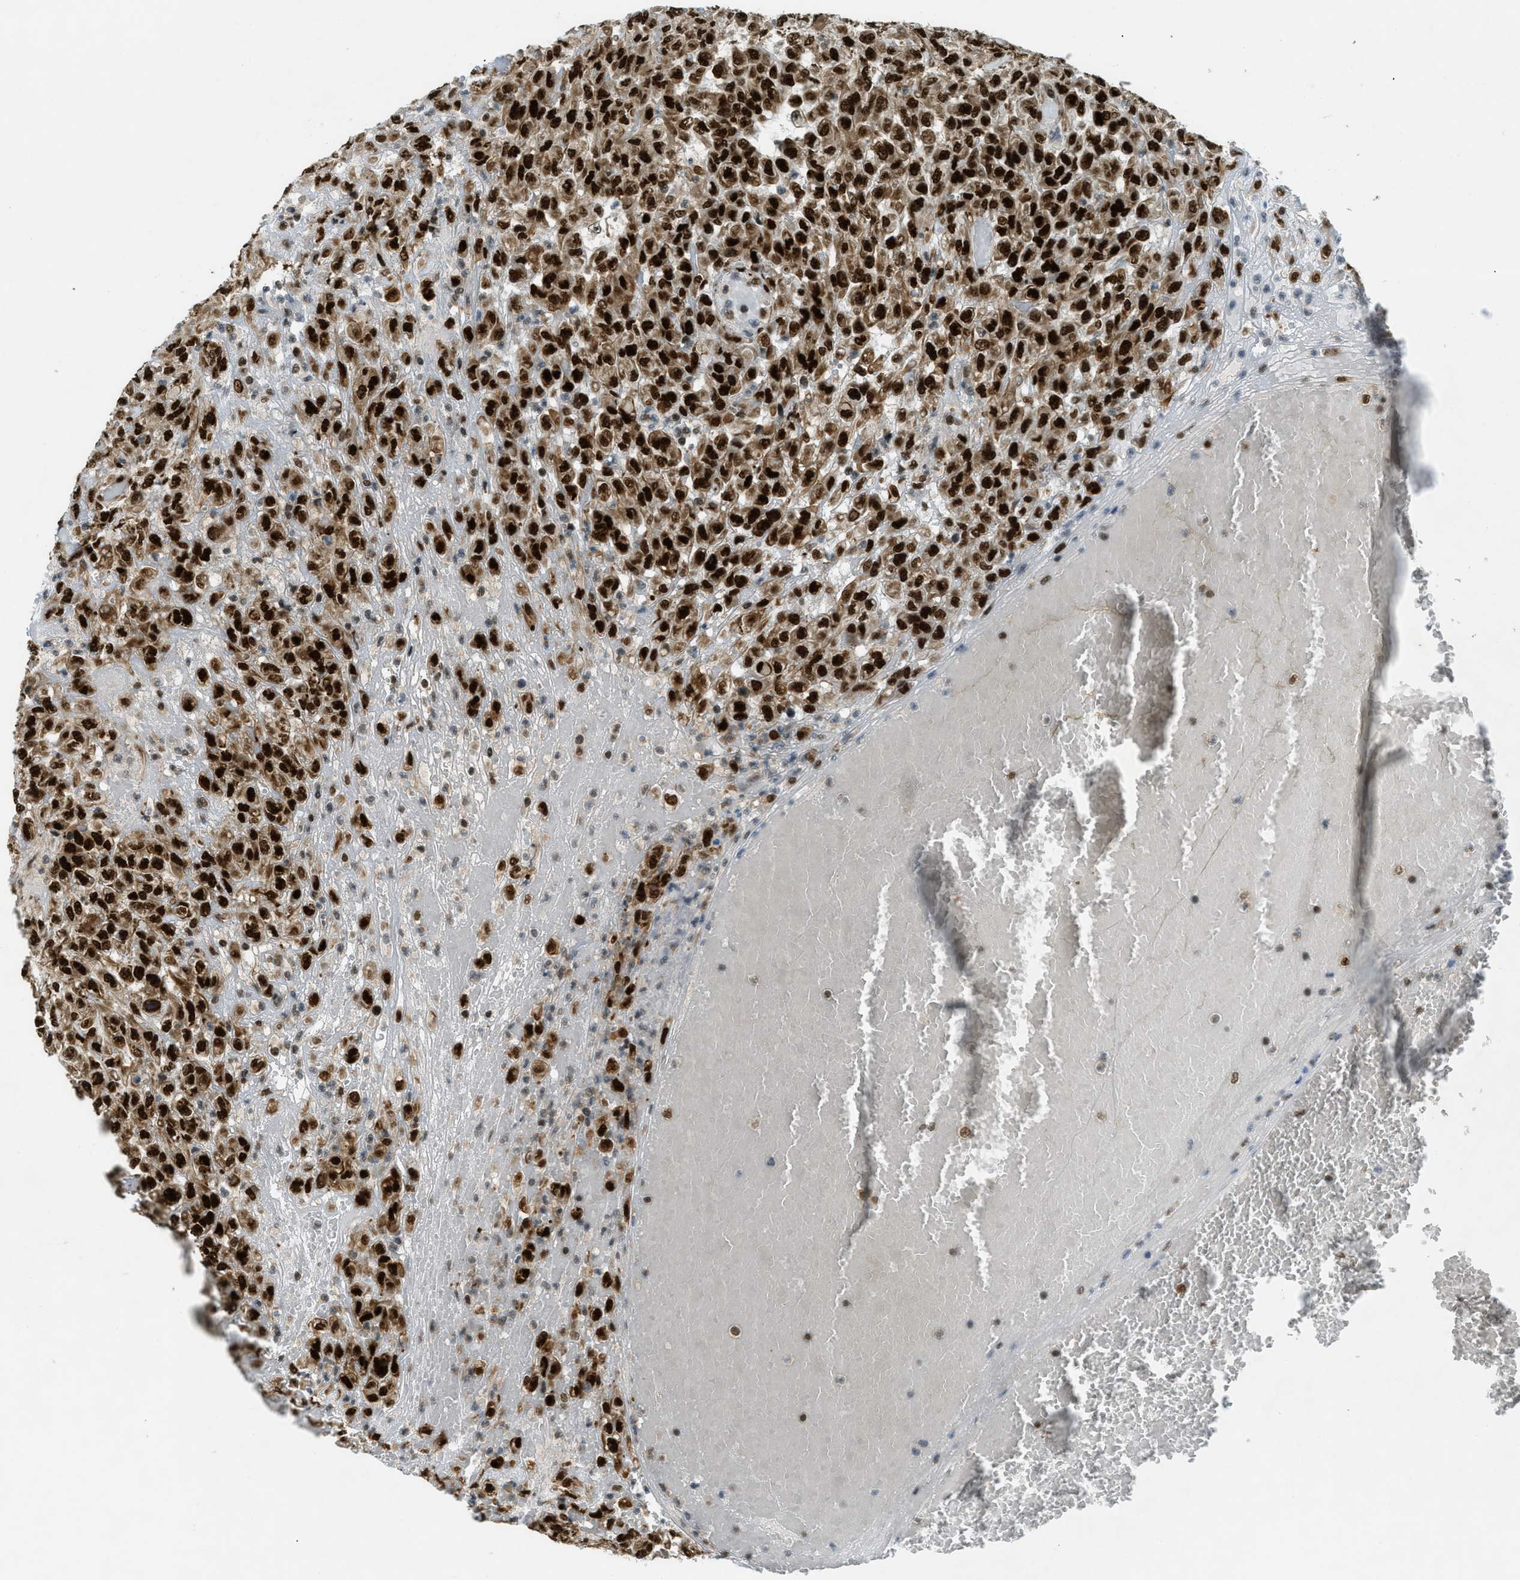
{"staining": {"intensity": "strong", "quantity": ">75%", "location": "cytoplasmic/membranous,nuclear"}, "tissue": "urothelial cancer", "cell_type": "Tumor cells", "image_type": "cancer", "snomed": [{"axis": "morphology", "description": "Urothelial carcinoma, High grade"}, {"axis": "topography", "description": "Urinary bladder"}], "caption": "The photomicrograph displays immunohistochemical staining of urothelial cancer. There is strong cytoplasmic/membranous and nuclear expression is appreciated in approximately >75% of tumor cells.", "gene": "ZFR", "patient": {"sex": "male", "age": 46}}